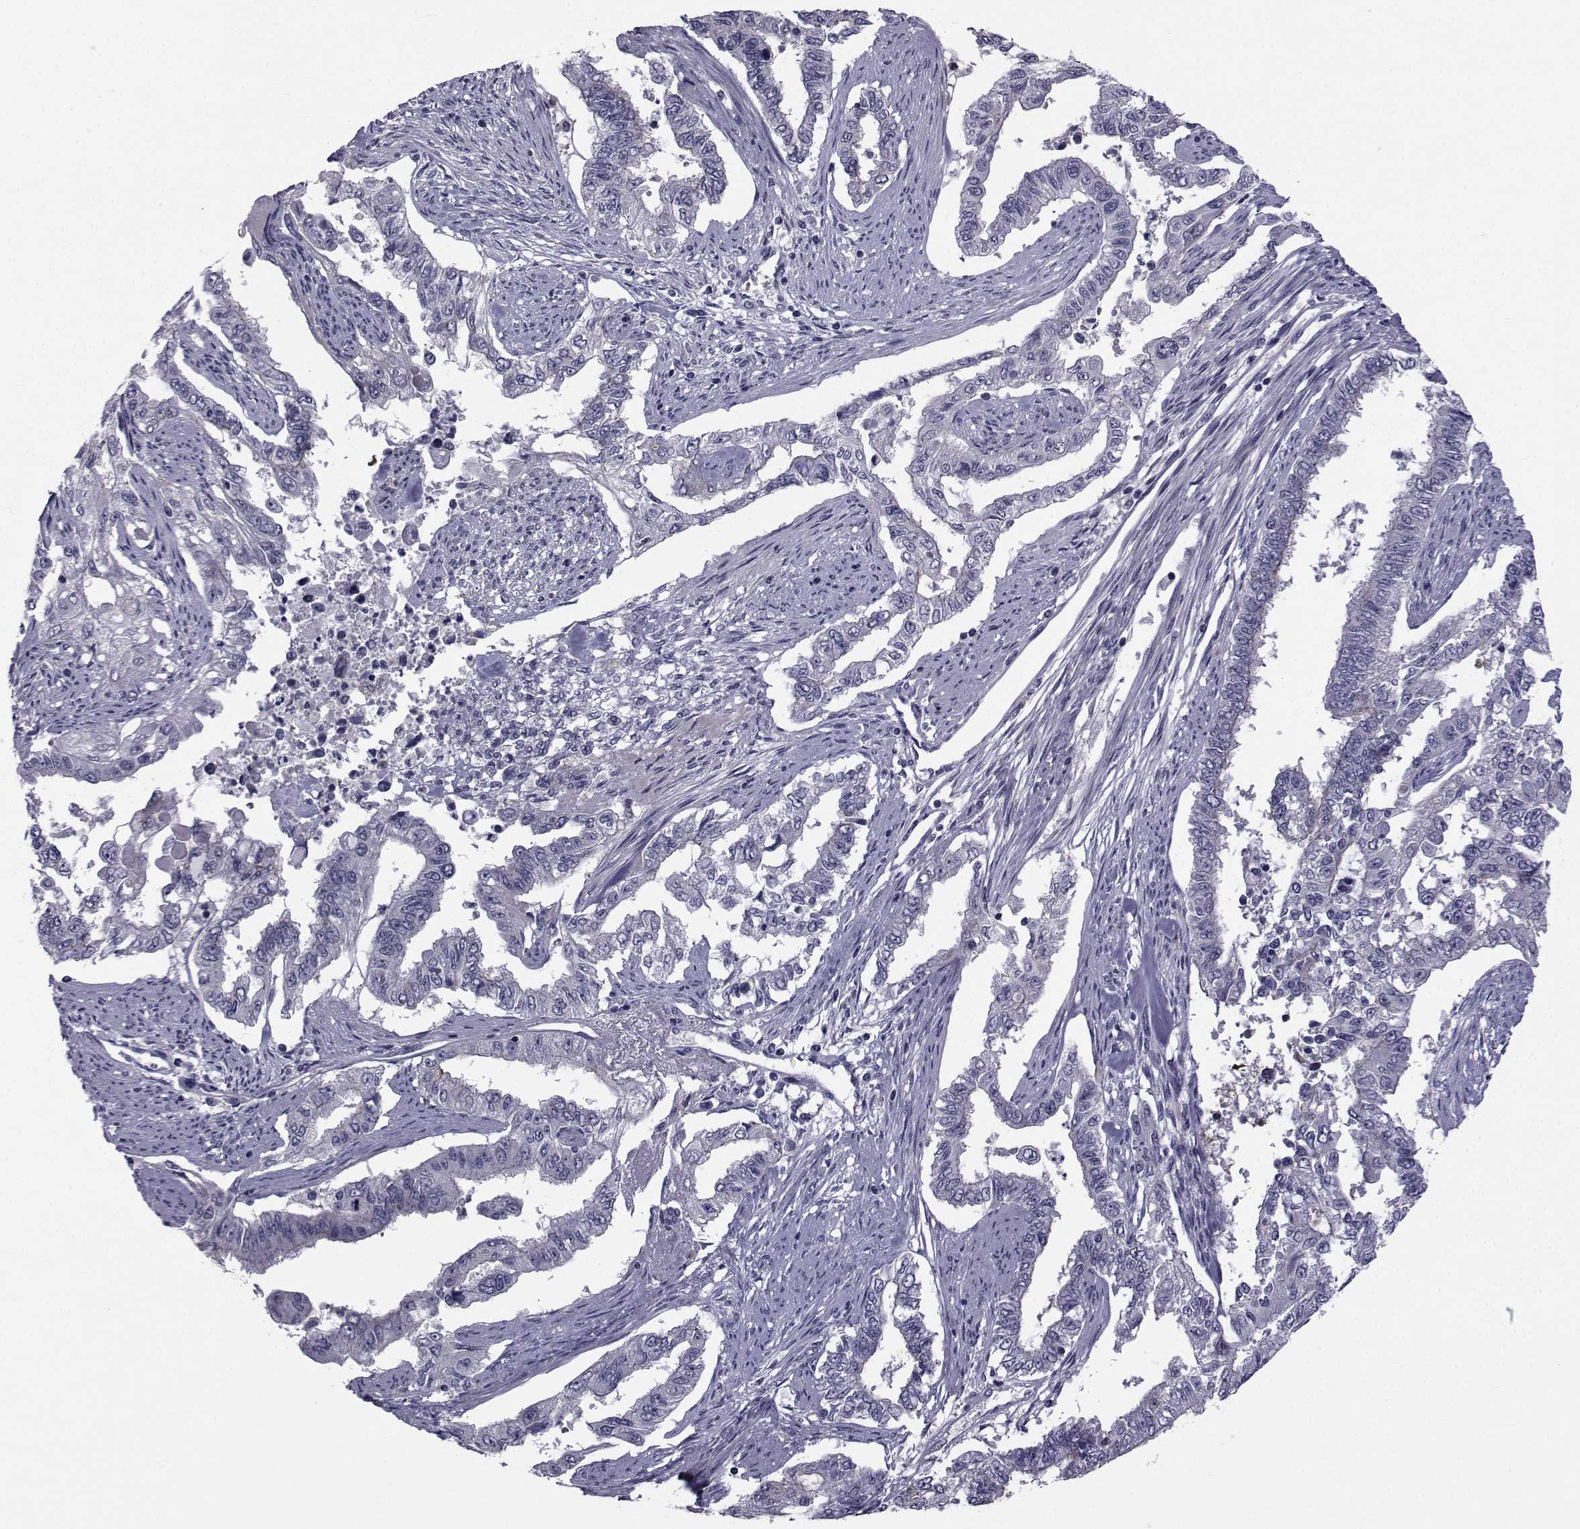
{"staining": {"intensity": "negative", "quantity": "none", "location": "none"}, "tissue": "endometrial cancer", "cell_type": "Tumor cells", "image_type": "cancer", "snomed": [{"axis": "morphology", "description": "Adenocarcinoma, NOS"}, {"axis": "topography", "description": "Uterus"}], "caption": "Micrograph shows no significant protein staining in tumor cells of endometrial cancer.", "gene": "SLC30A10", "patient": {"sex": "female", "age": 59}}